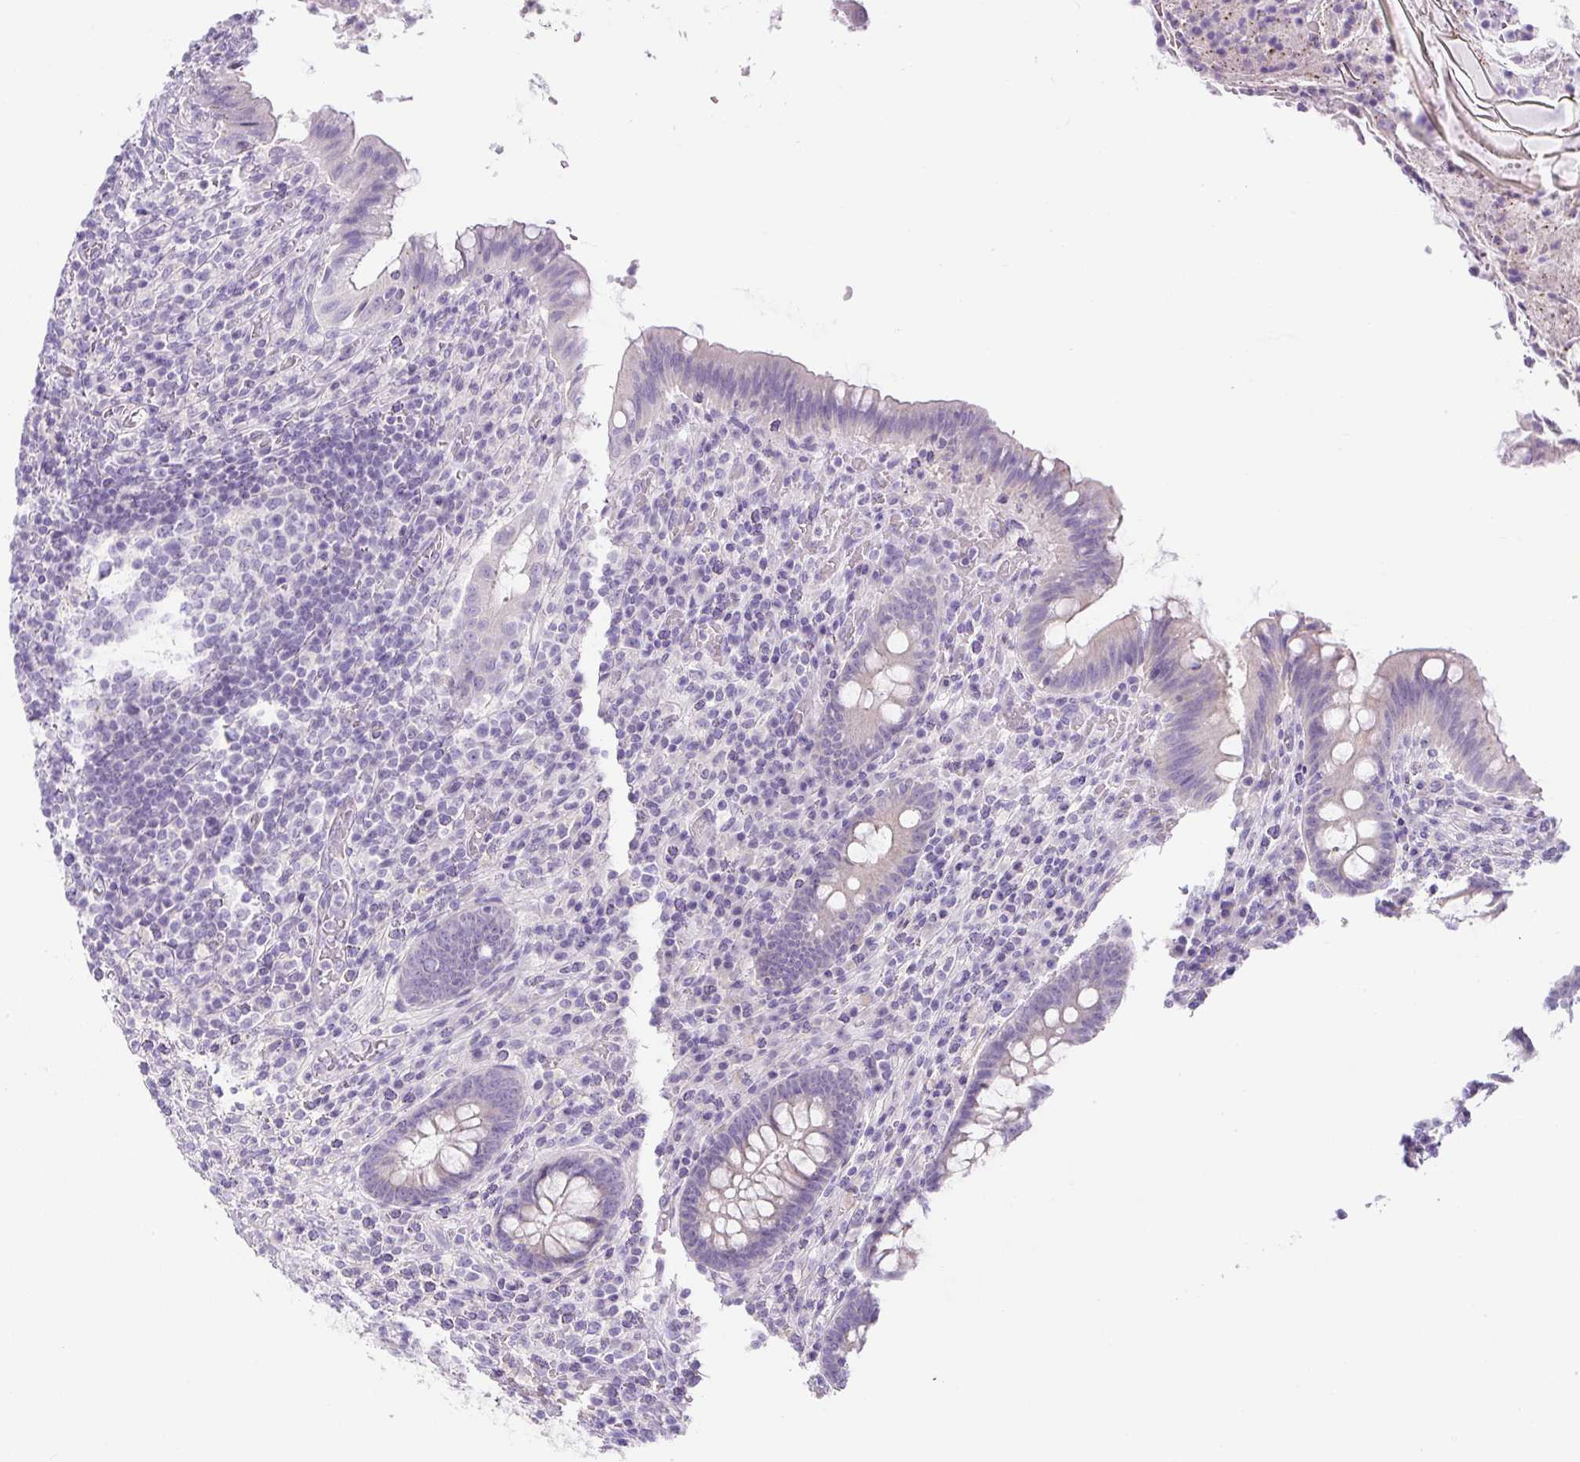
{"staining": {"intensity": "negative", "quantity": "none", "location": "none"}, "tissue": "appendix", "cell_type": "Glandular cells", "image_type": "normal", "snomed": [{"axis": "morphology", "description": "Normal tissue, NOS"}, {"axis": "topography", "description": "Appendix"}], "caption": "Immunohistochemistry photomicrograph of normal human appendix stained for a protein (brown), which reveals no expression in glandular cells.", "gene": "UBL3", "patient": {"sex": "female", "age": 43}}